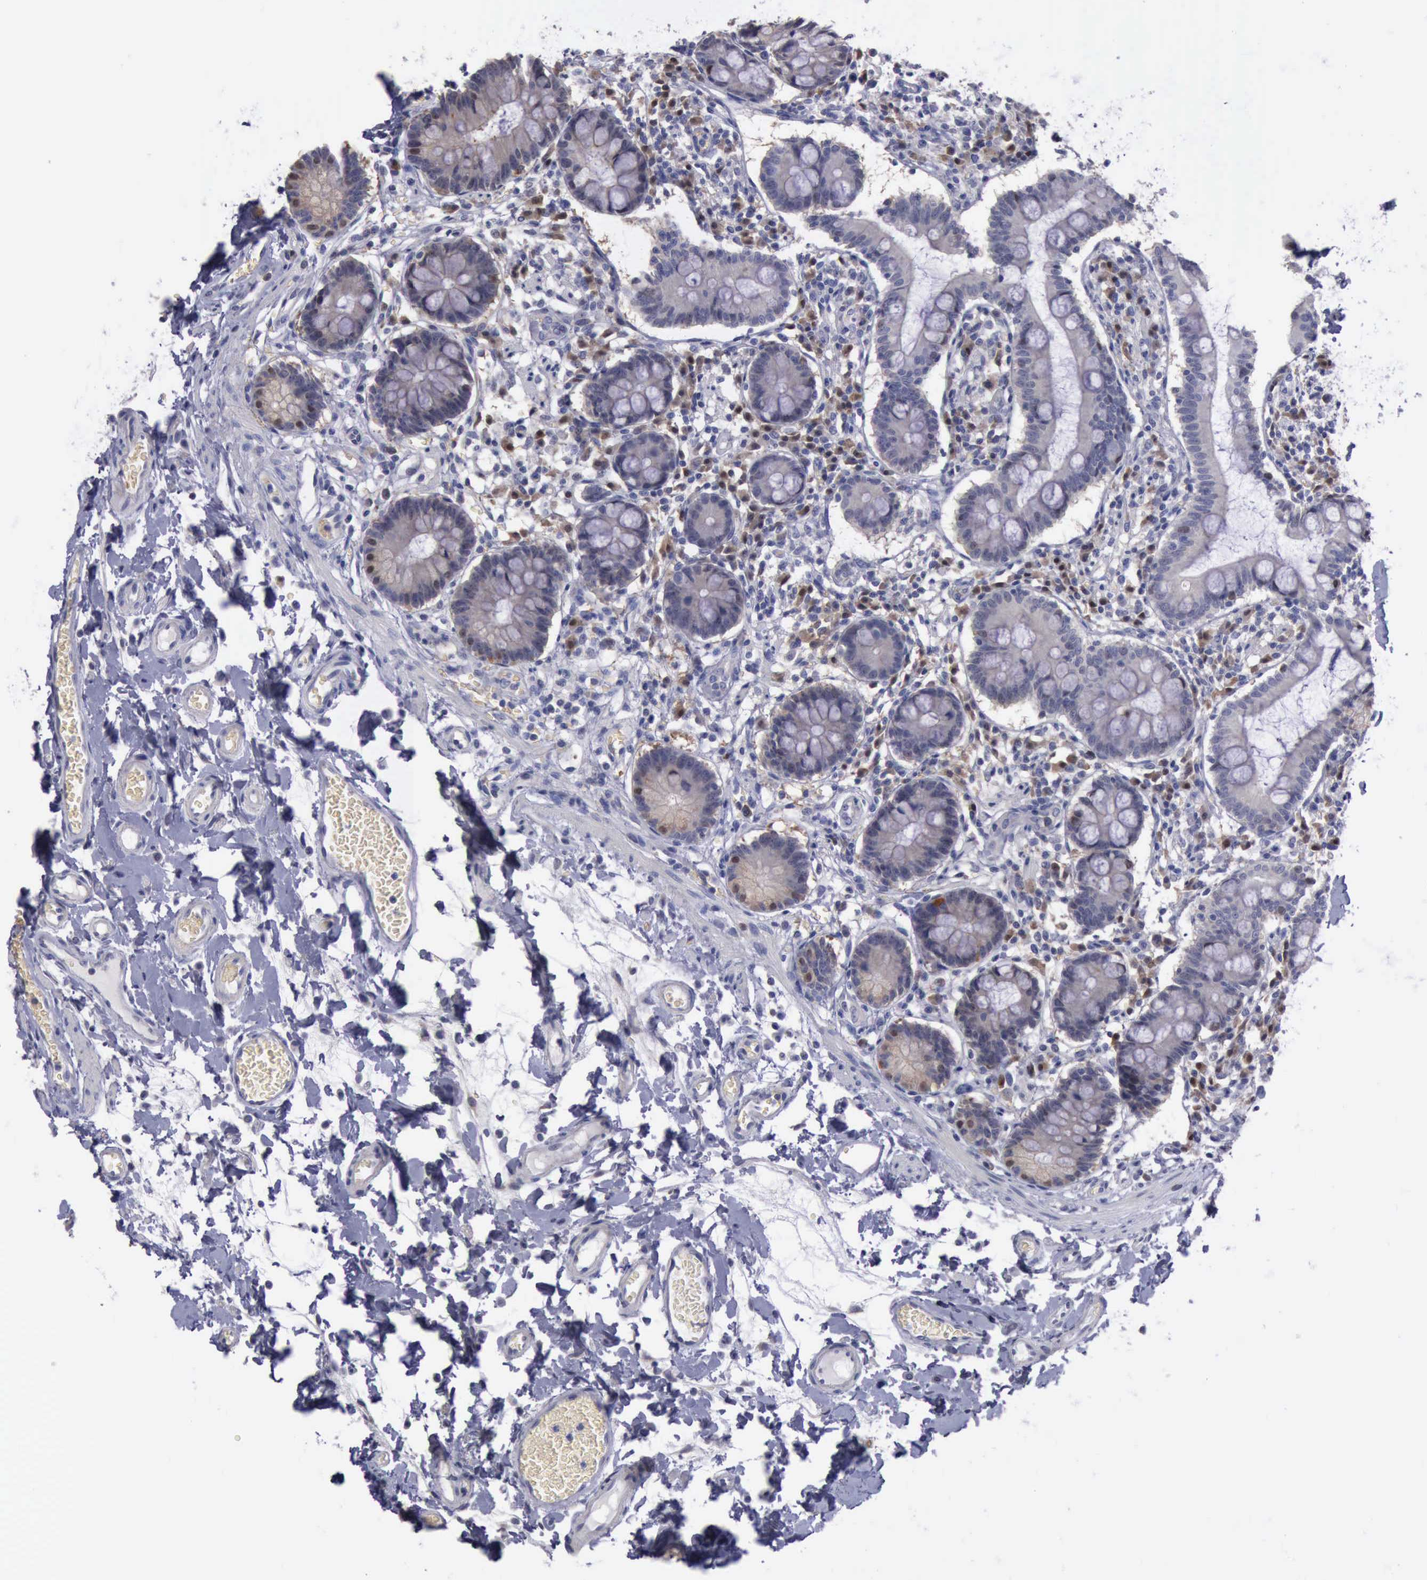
{"staining": {"intensity": "moderate", "quantity": "<25%", "location": "nuclear"}, "tissue": "small intestine", "cell_type": "Glandular cells", "image_type": "normal", "snomed": [{"axis": "morphology", "description": "Normal tissue, NOS"}, {"axis": "topography", "description": "Small intestine"}], "caption": "This is a histology image of IHC staining of benign small intestine, which shows moderate staining in the nuclear of glandular cells.", "gene": "CEP128", "patient": {"sex": "female", "age": 61}}